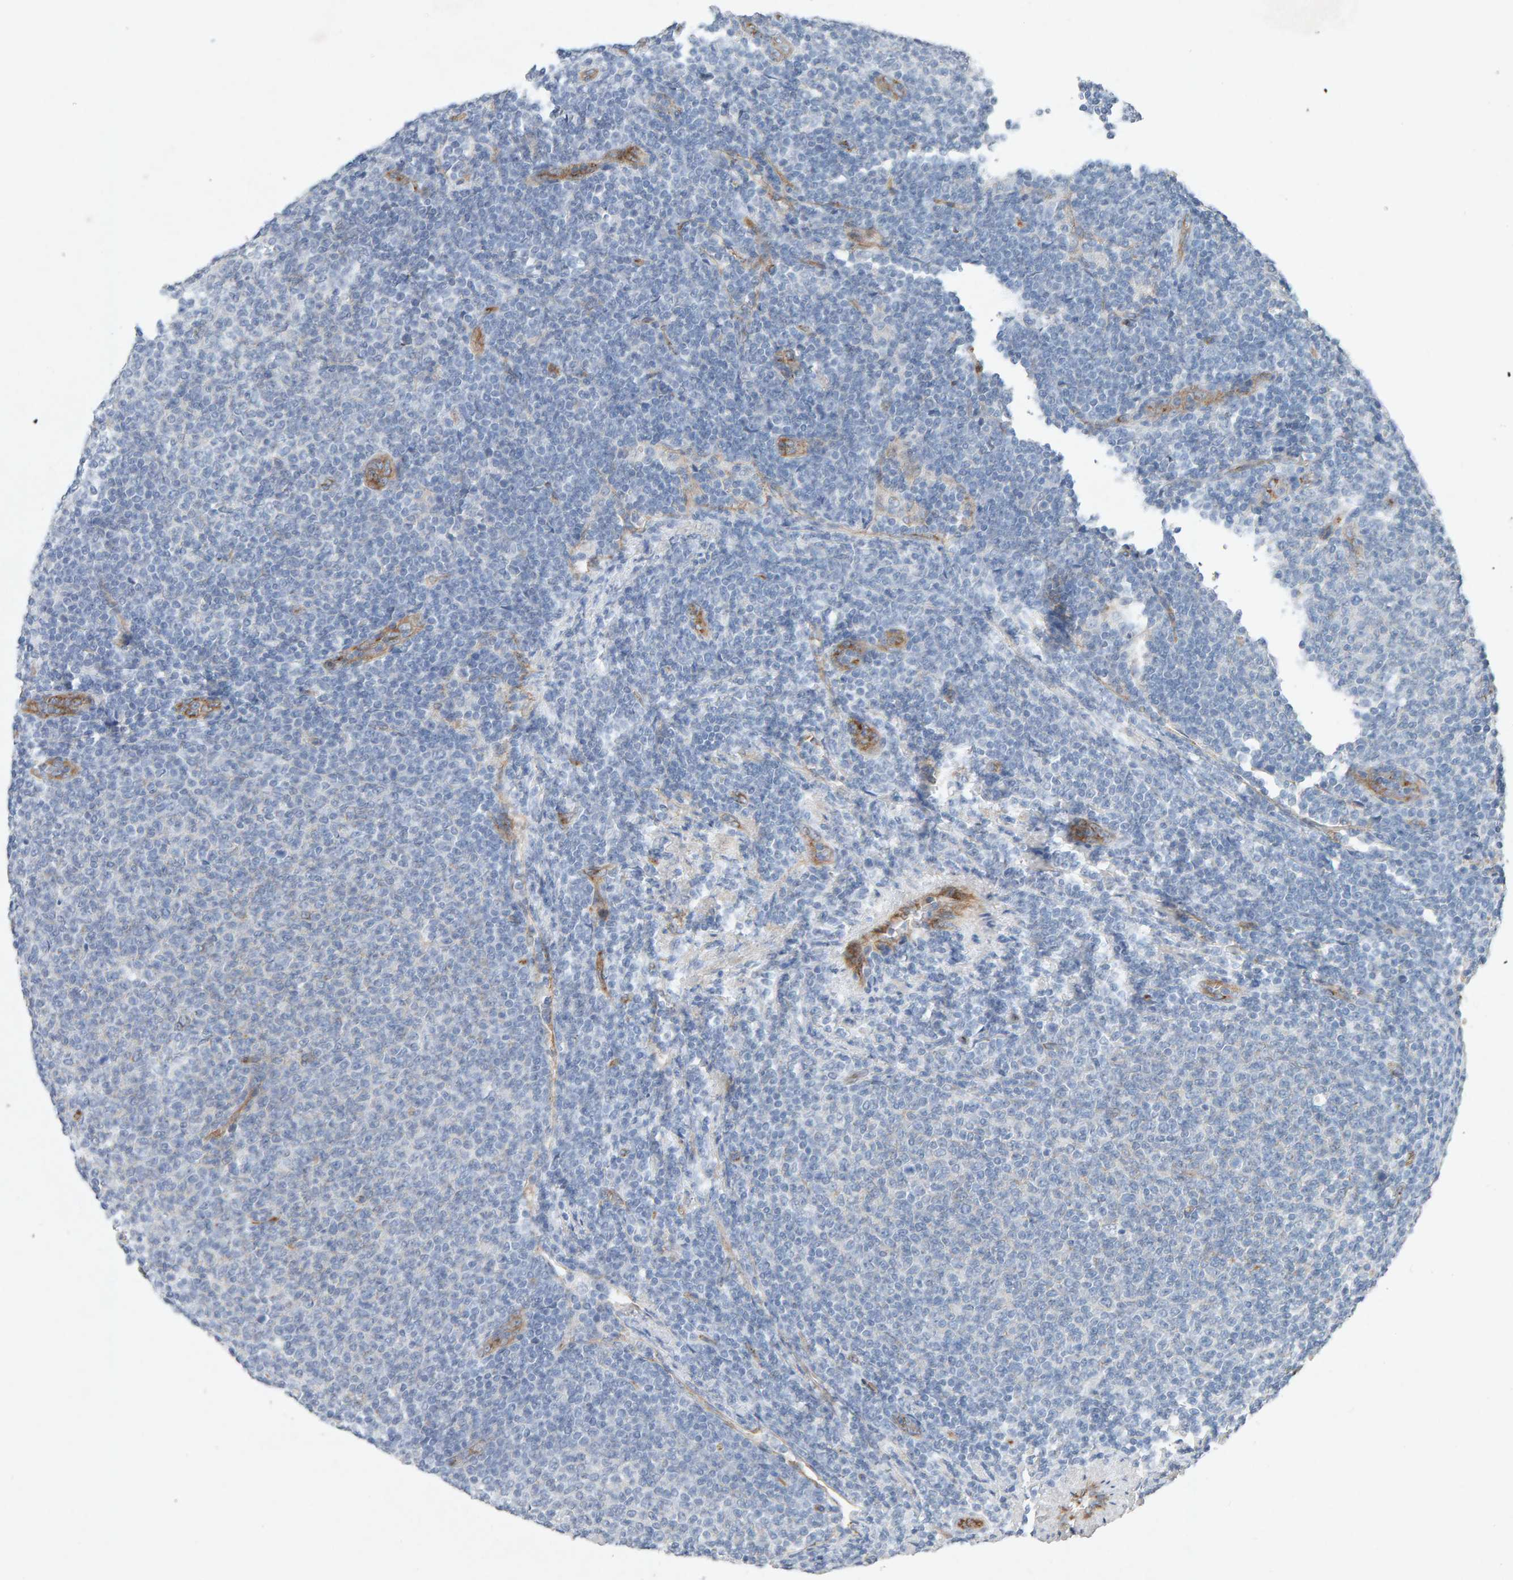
{"staining": {"intensity": "negative", "quantity": "none", "location": "none"}, "tissue": "lymphoma", "cell_type": "Tumor cells", "image_type": "cancer", "snomed": [{"axis": "morphology", "description": "Malignant lymphoma, non-Hodgkin's type, Low grade"}, {"axis": "topography", "description": "Lymph node"}], "caption": "An image of low-grade malignant lymphoma, non-Hodgkin's type stained for a protein displays no brown staining in tumor cells.", "gene": "PTPRM", "patient": {"sex": "male", "age": 66}}